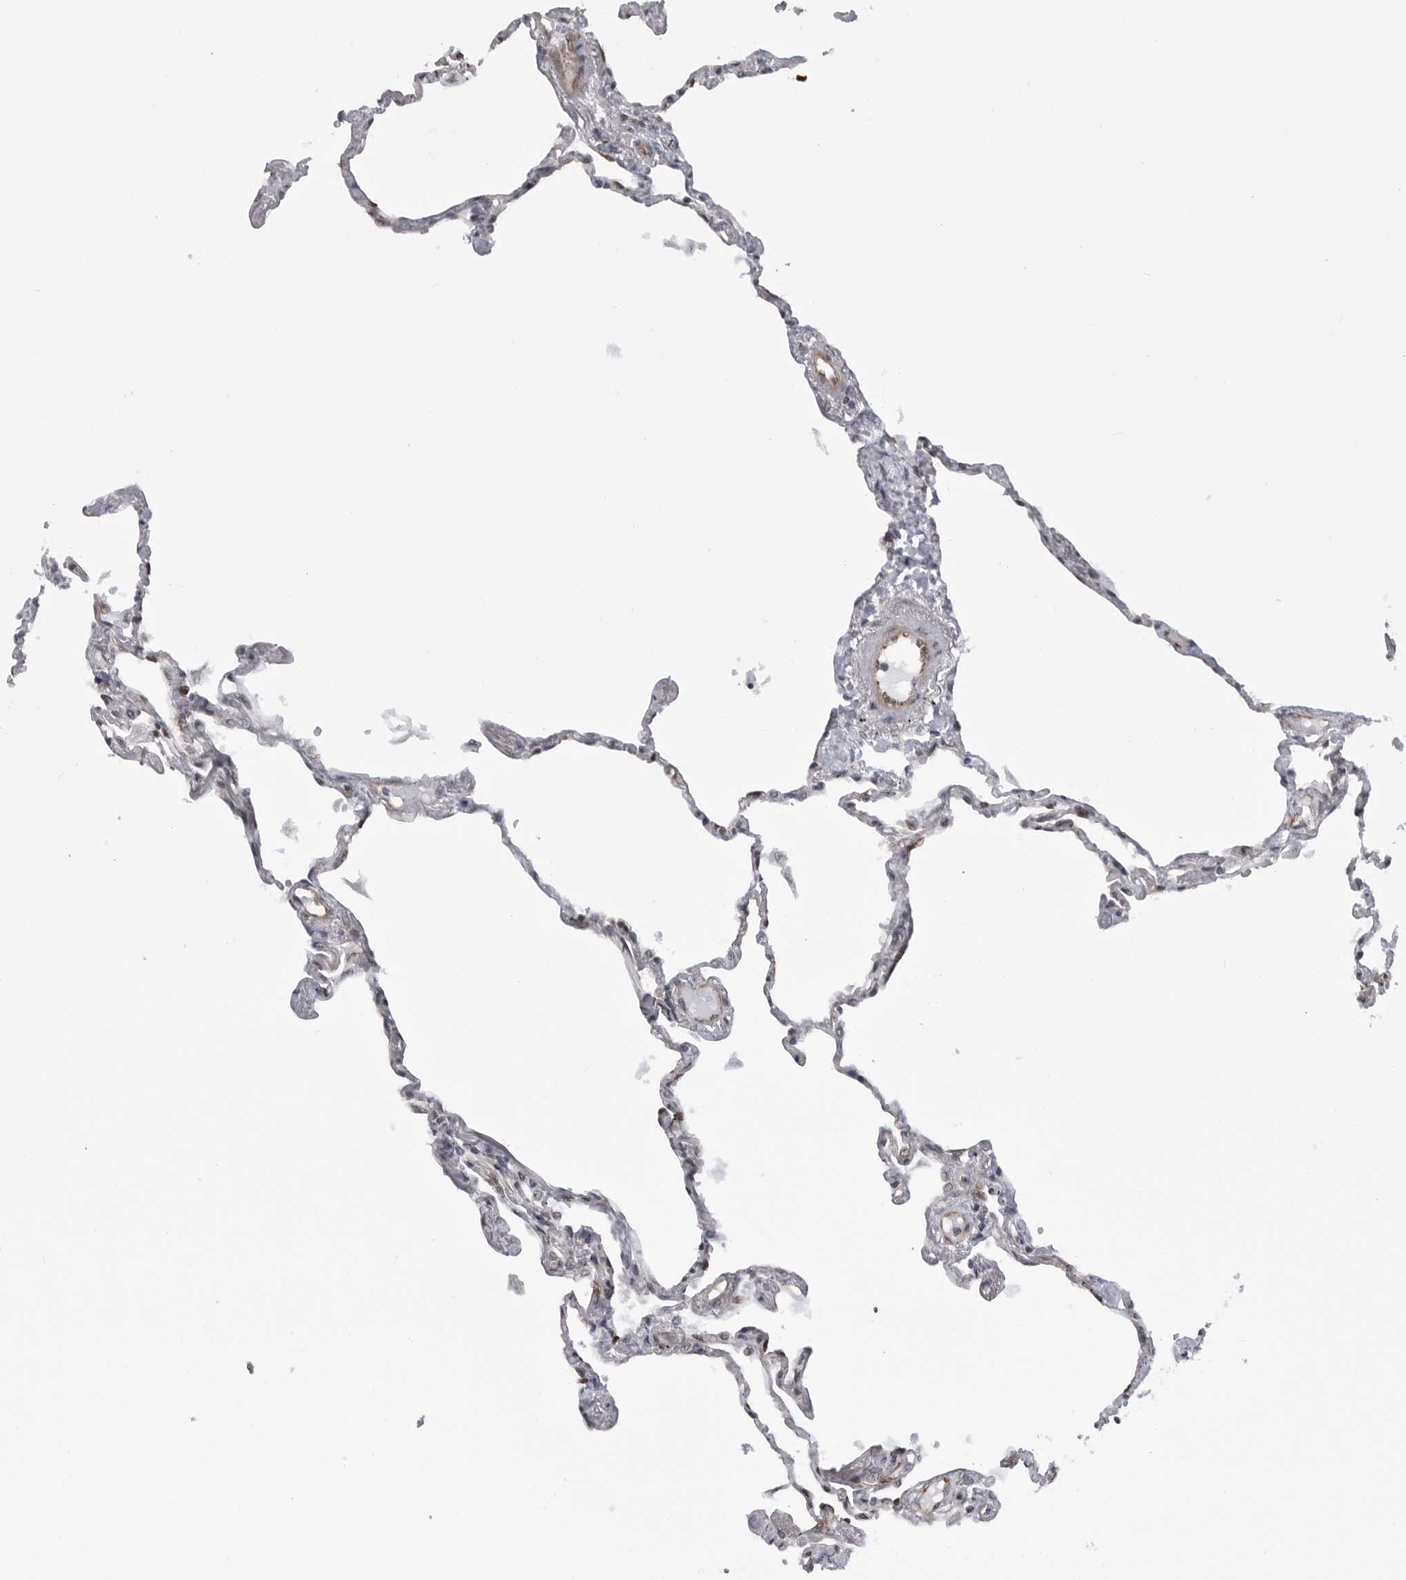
{"staining": {"intensity": "moderate", "quantity": "25%-75%", "location": "nuclear"}, "tissue": "lung", "cell_type": "Alveolar cells", "image_type": "normal", "snomed": [{"axis": "morphology", "description": "Normal tissue, NOS"}, {"axis": "topography", "description": "Lung"}], "caption": "Benign lung shows moderate nuclear expression in about 25%-75% of alveolar cells, visualized by immunohistochemistry.", "gene": "RNF26", "patient": {"sex": "female", "age": 67}}